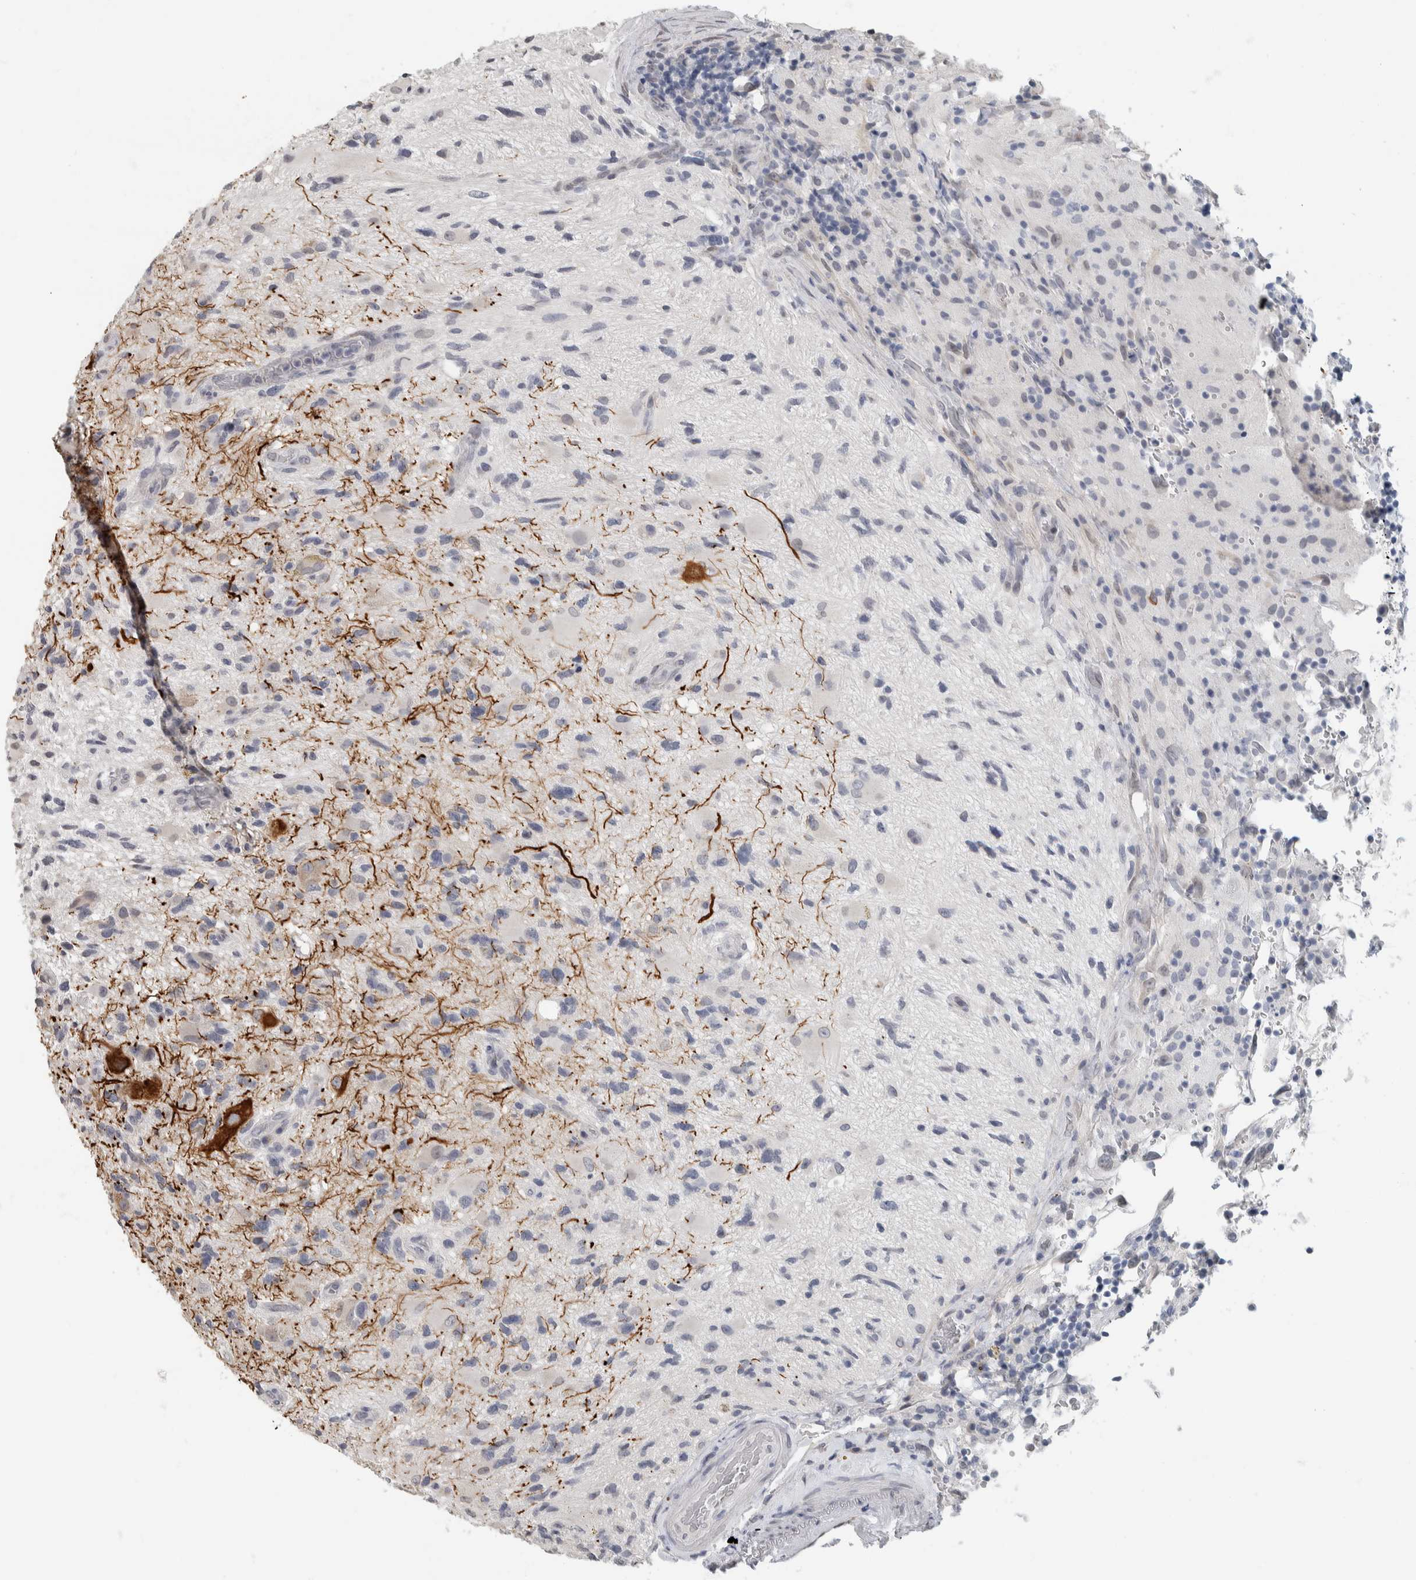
{"staining": {"intensity": "negative", "quantity": "none", "location": "none"}, "tissue": "glioma", "cell_type": "Tumor cells", "image_type": "cancer", "snomed": [{"axis": "morphology", "description": "Glioma, malignant, High grade"}, {"axis": "topography", "description": "Brain"}], "caption": "This is an immunohistochemistry (IHC) histopathology image of human glioma. There is no positivity in tumor cells.", "gene": "NEFM", "patient": {"sex": "male", "age": 33}}